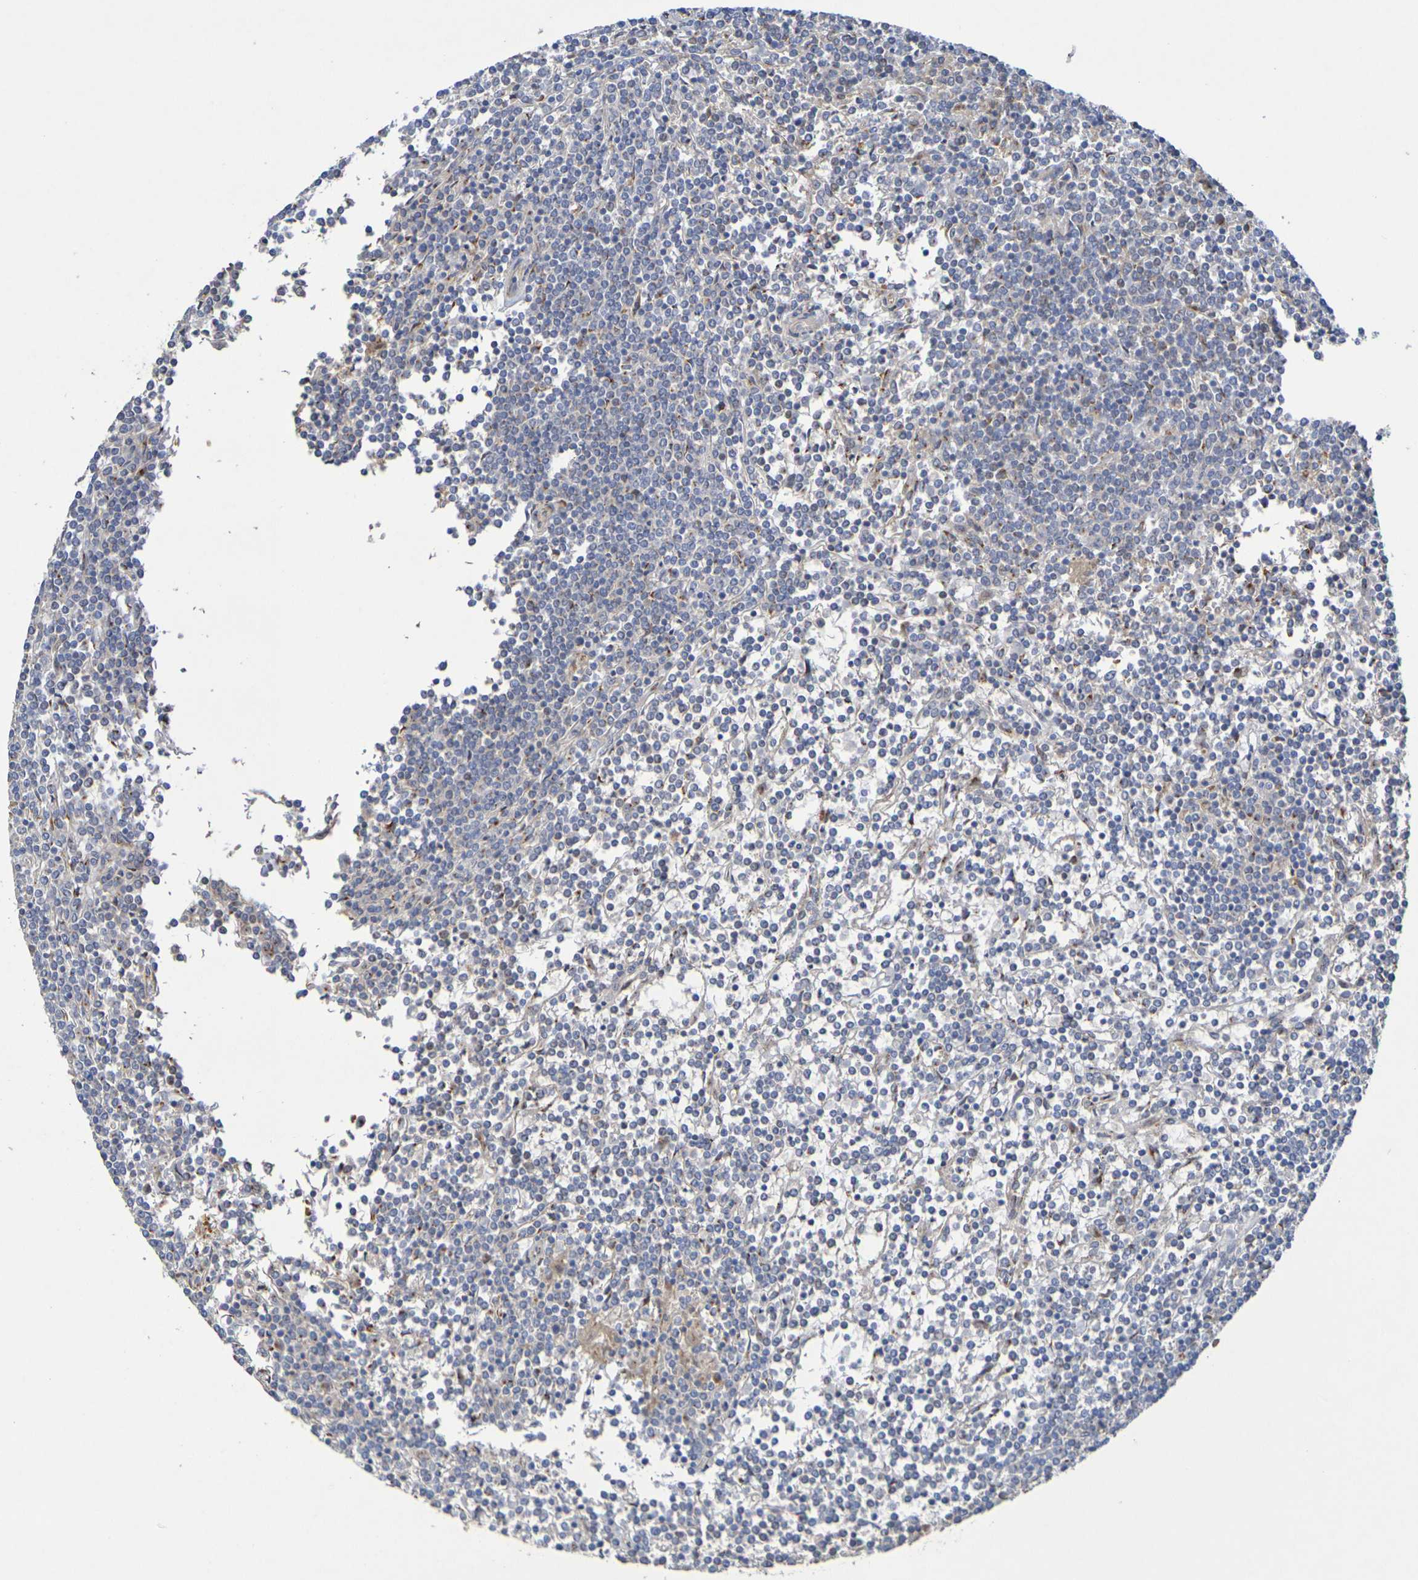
{"staining": {"intensity": "moderate", "quantity": "25%-75%", "location": "cytoplasmic/membranous"}, "tissue": "lymphoma", "cell_type": "Tumor cells", "image_type": "cancer", "snomed": [{"axis": "morphology", "description": "Malignant lymphoma, non-Hodgkin's type, Low grade"}, {"axis": "topography", "description": "Spleen"}], "caption": "Tumor cells demonstrate moderate cytoplasmic/membranous positivity in approximately 25%-75% of cells in low-grade malignant lymphoma, non-Hodgkin's type.", "gene": "DCP2", "patient": {"sex": "female", "age": 19}}